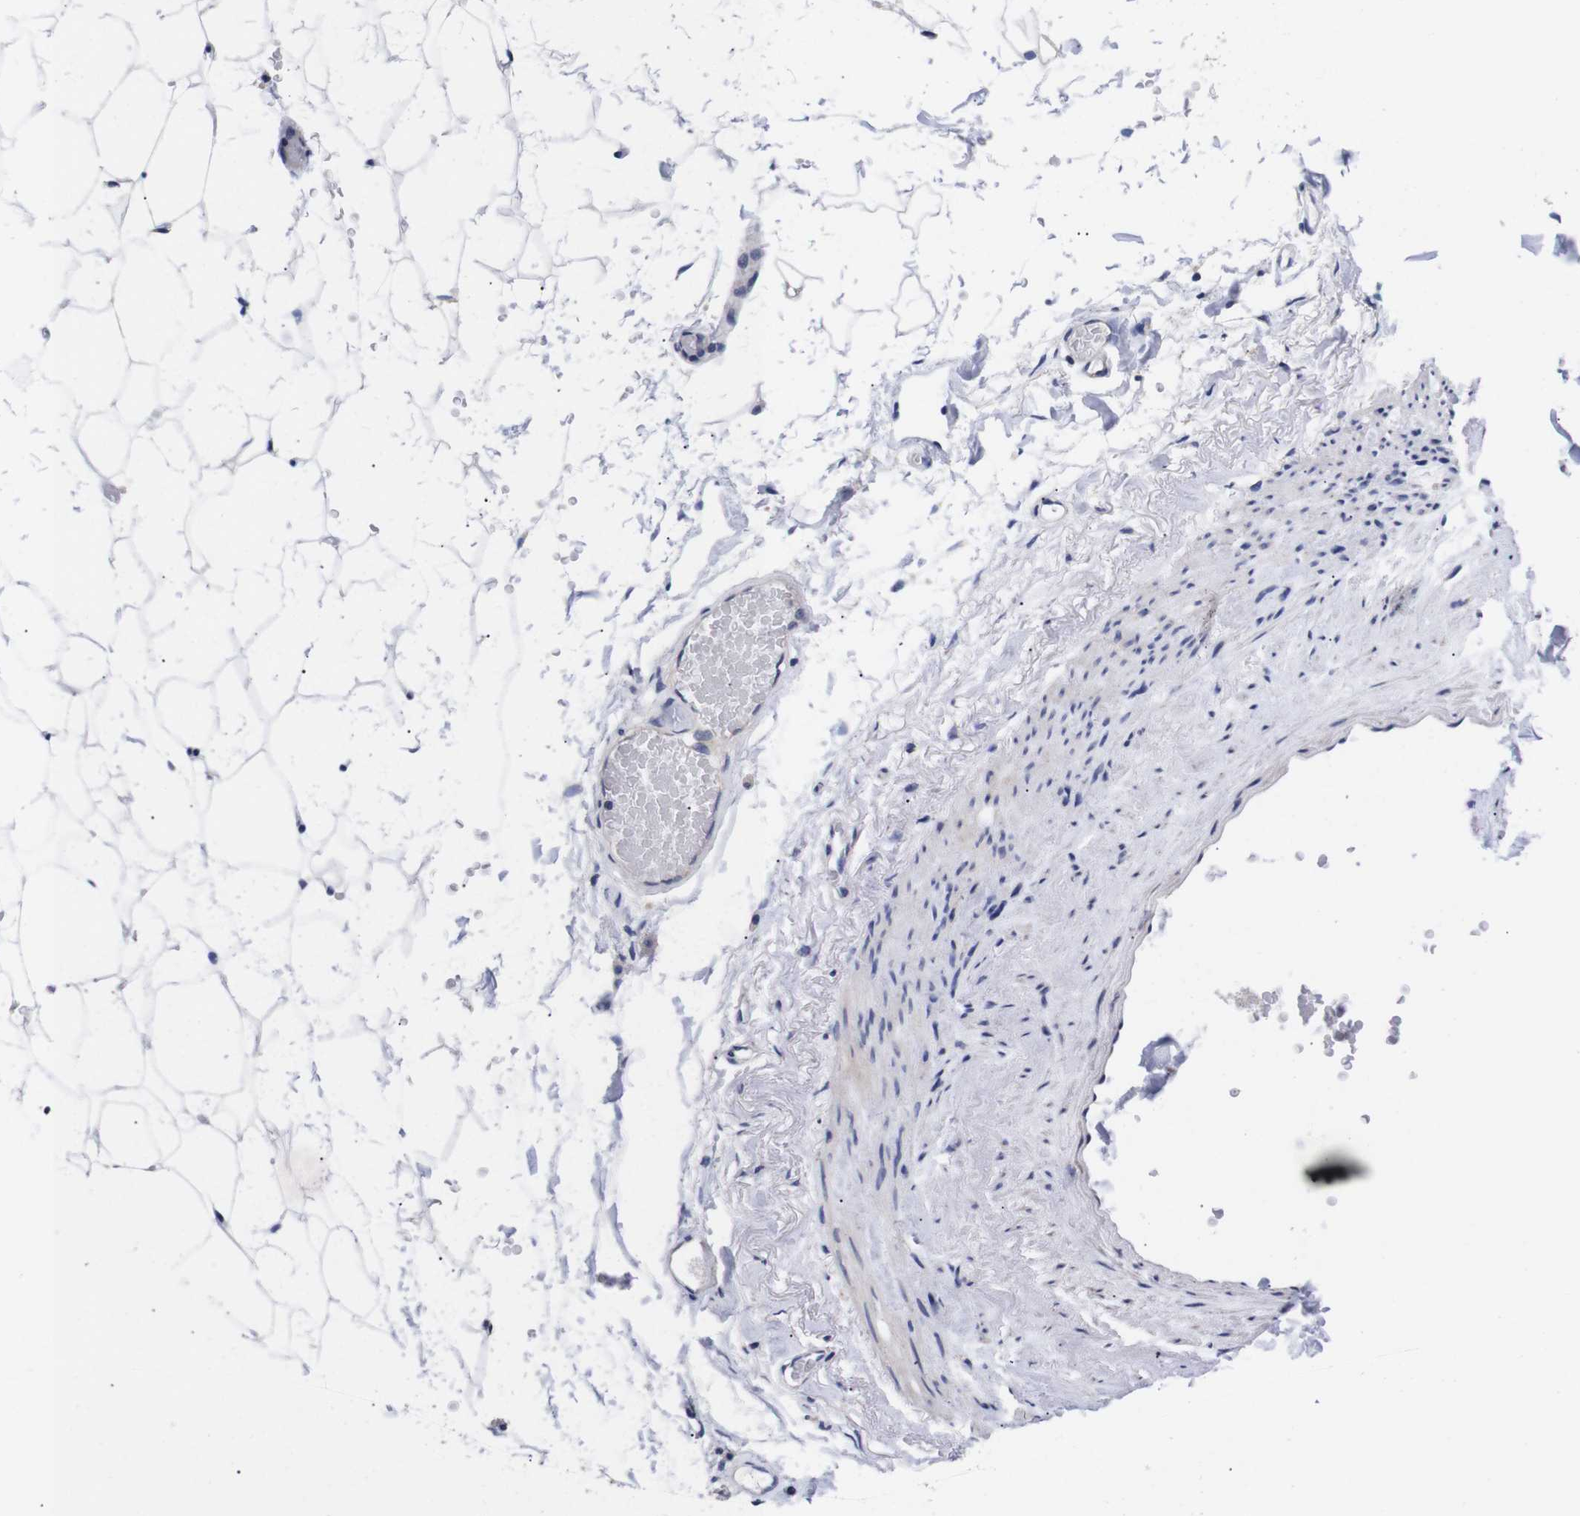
{"staining": {"intensity": "moderate", "quantity": "<25%", "location": "cytoplasmic/membranous"}, "tissue": "adipose tissue", "cell_type": "Adipocytes", "image_type": "normal", "snomed": [{"axis": "morphology", "description": "Normal tissue, NOS"}, {"axis": "topography", "description": "Breast"}, {"axis": "topography", "description": "Soft tissue"}], "caption": "Brown immunohistochemical staining in unremarkable adipose tissue displays moderate cytoplasmic/membranous expression in approximately <25% of adipocytes.", "gene": "OPN3", "patient": {"sex": "female", "age": 75}}